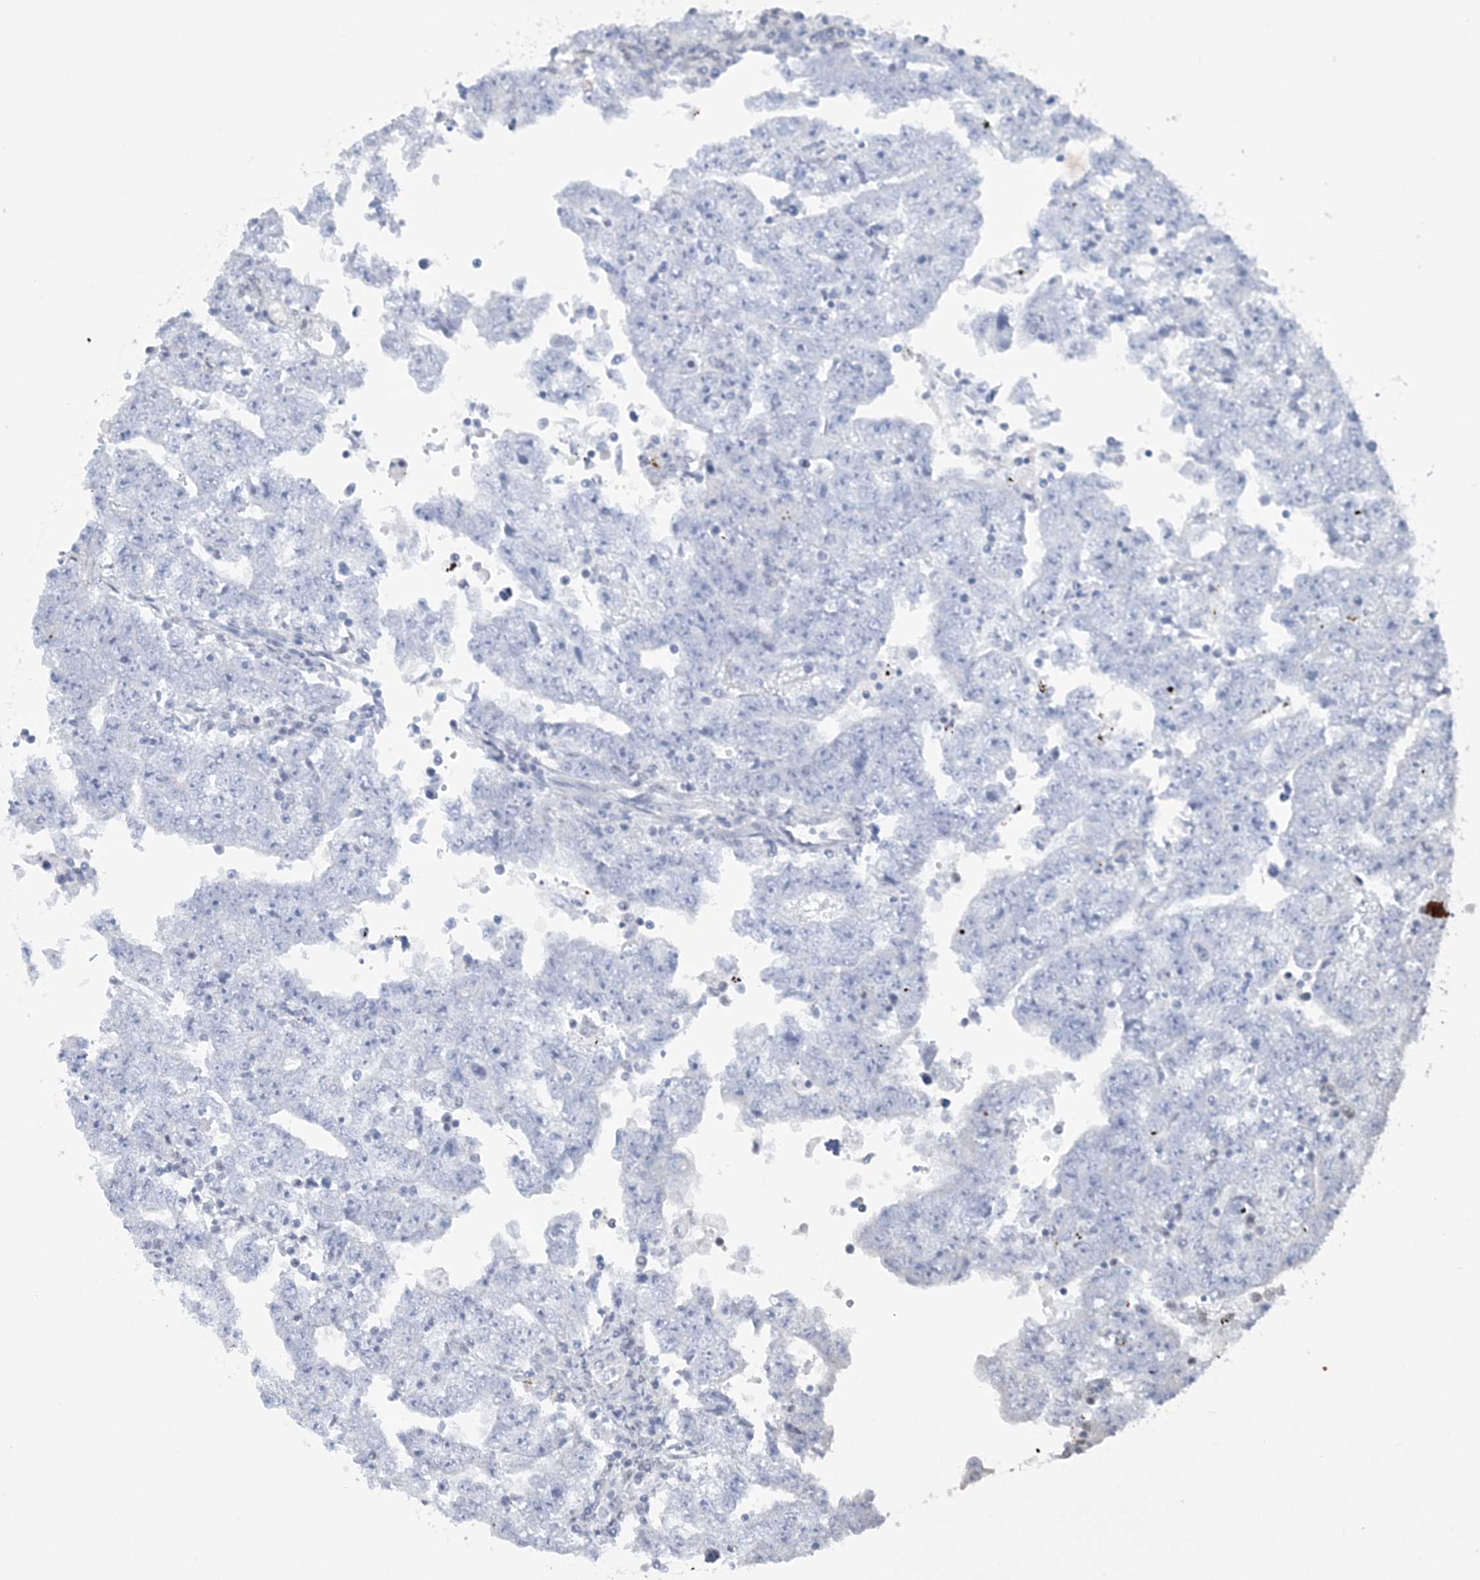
{"staining": {"intensity": "negative", "quantity": "none", "location": "none"}, "tissue": "testis cancer", "cell_type": "Tumor cells", "image_type": "cancer", "snomed": [{"axis": "morphology", "description": "Carcinoma, Embryonal, NOS"}, {"axis": "topography", "description": "Testis"}], "caption": "Immunohistochemistry of testis cancer displays no staining in tumor cells. The staining was performed using DAB (3,3'-diaminobenzidine) to visualize the protein expression in brown, while the nuclei were stained in blue with hematoxylin (Magnification: 20x).", "gene": "ZBTB7A", "patient": {"sex": "male", "age": 25}}